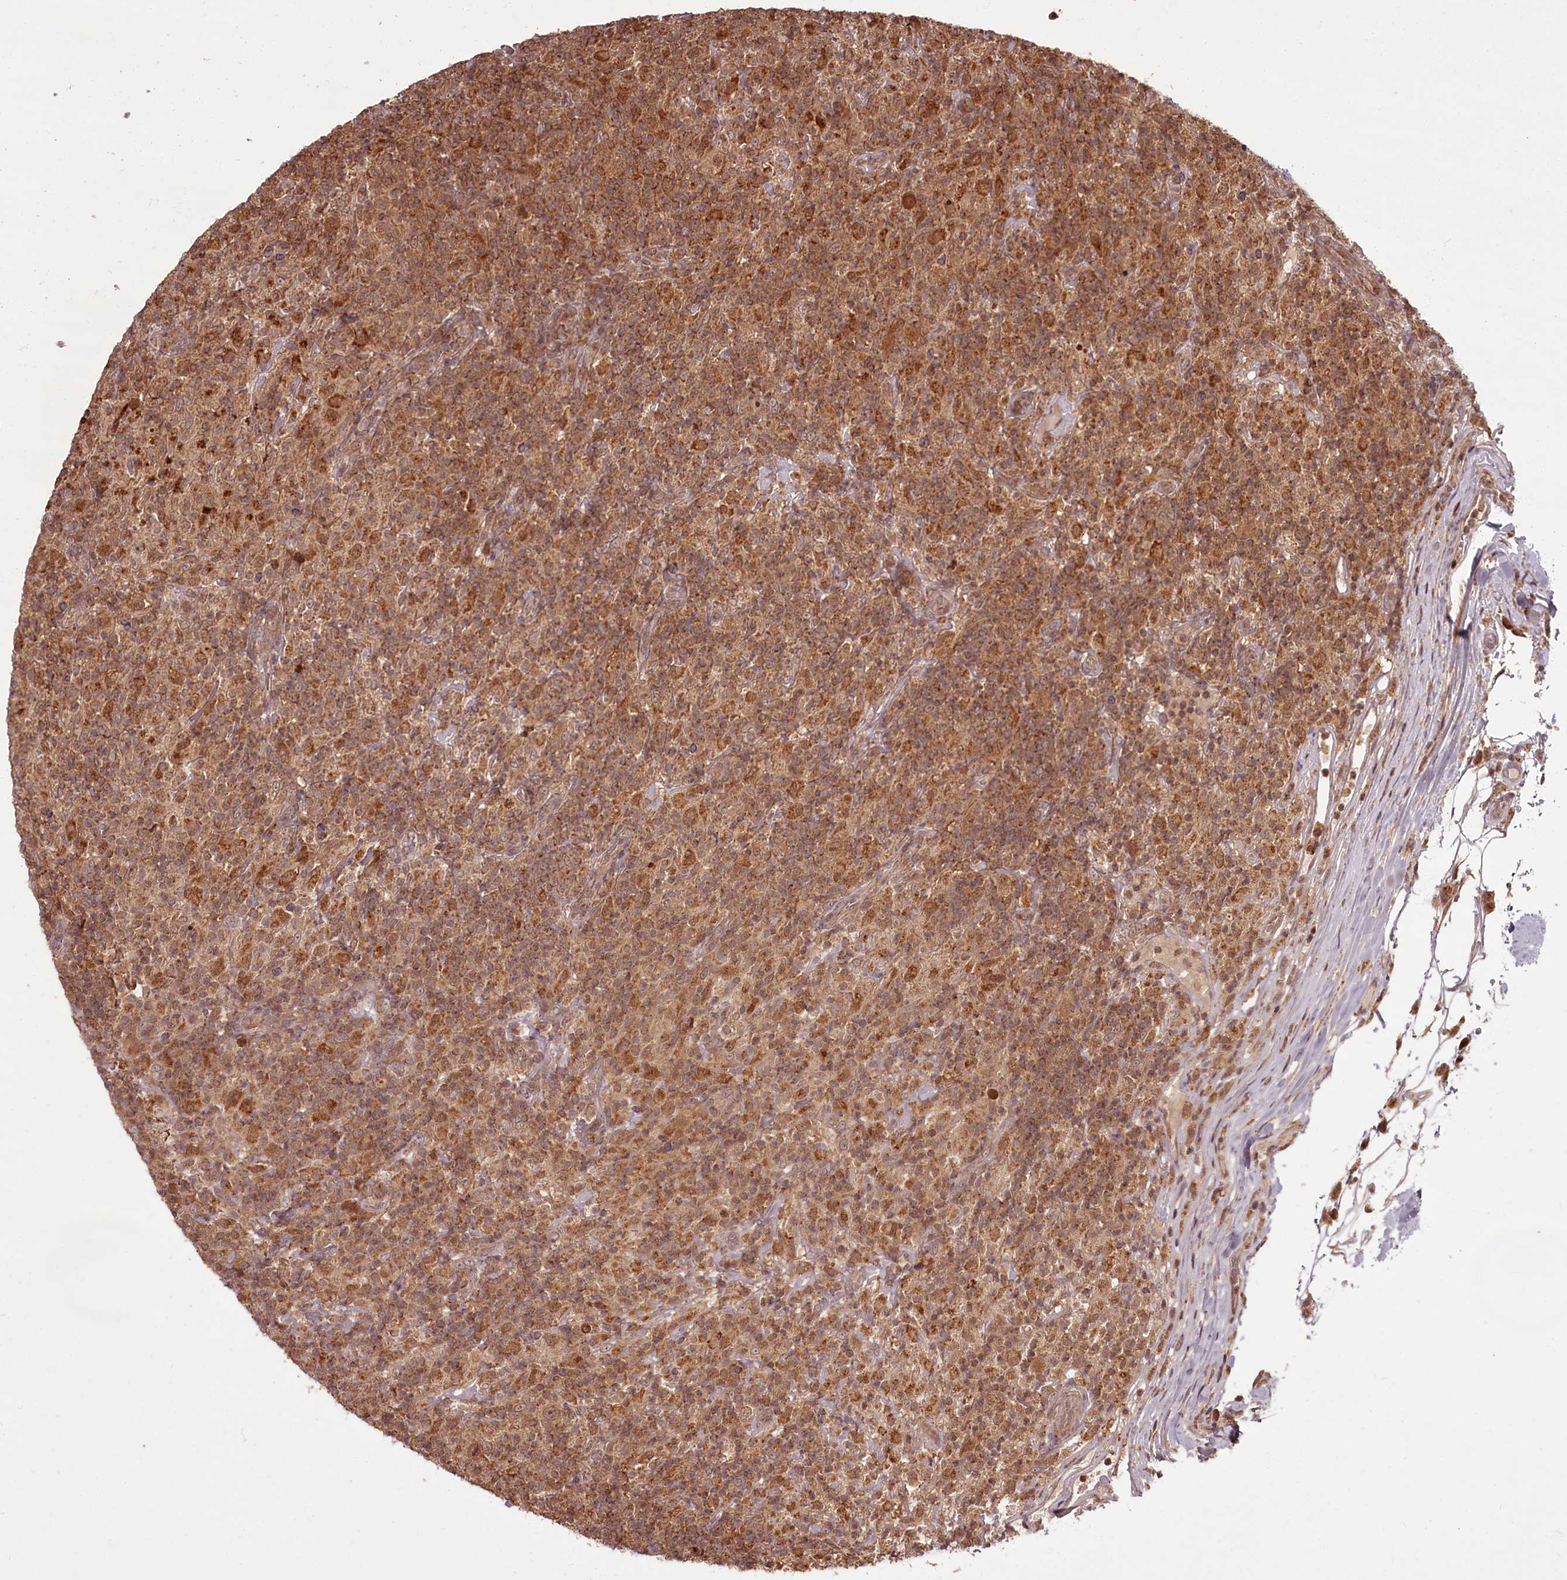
{"staining": {"intensity": "moderate", "quantity": ">75%", "location": "cytoplasmic/membranous"}, "tissue": "lymphoma", "cell_type": "Tumor cells", "image_type": "cancer", "snomed": [{"axis": "morphology", "description": "Hodgkin's disease, NOS"}, {"axis": "topography", "description": "Lymph node"}], "caption": "Human Hodgkin's disease stained for a protein (brown) exhibits moderate cytoplasmic/membranous positive positivity in about >75% of tumor cells.", "gene": "PCBP2", "patient": {"sex": "male", "age": 70}}